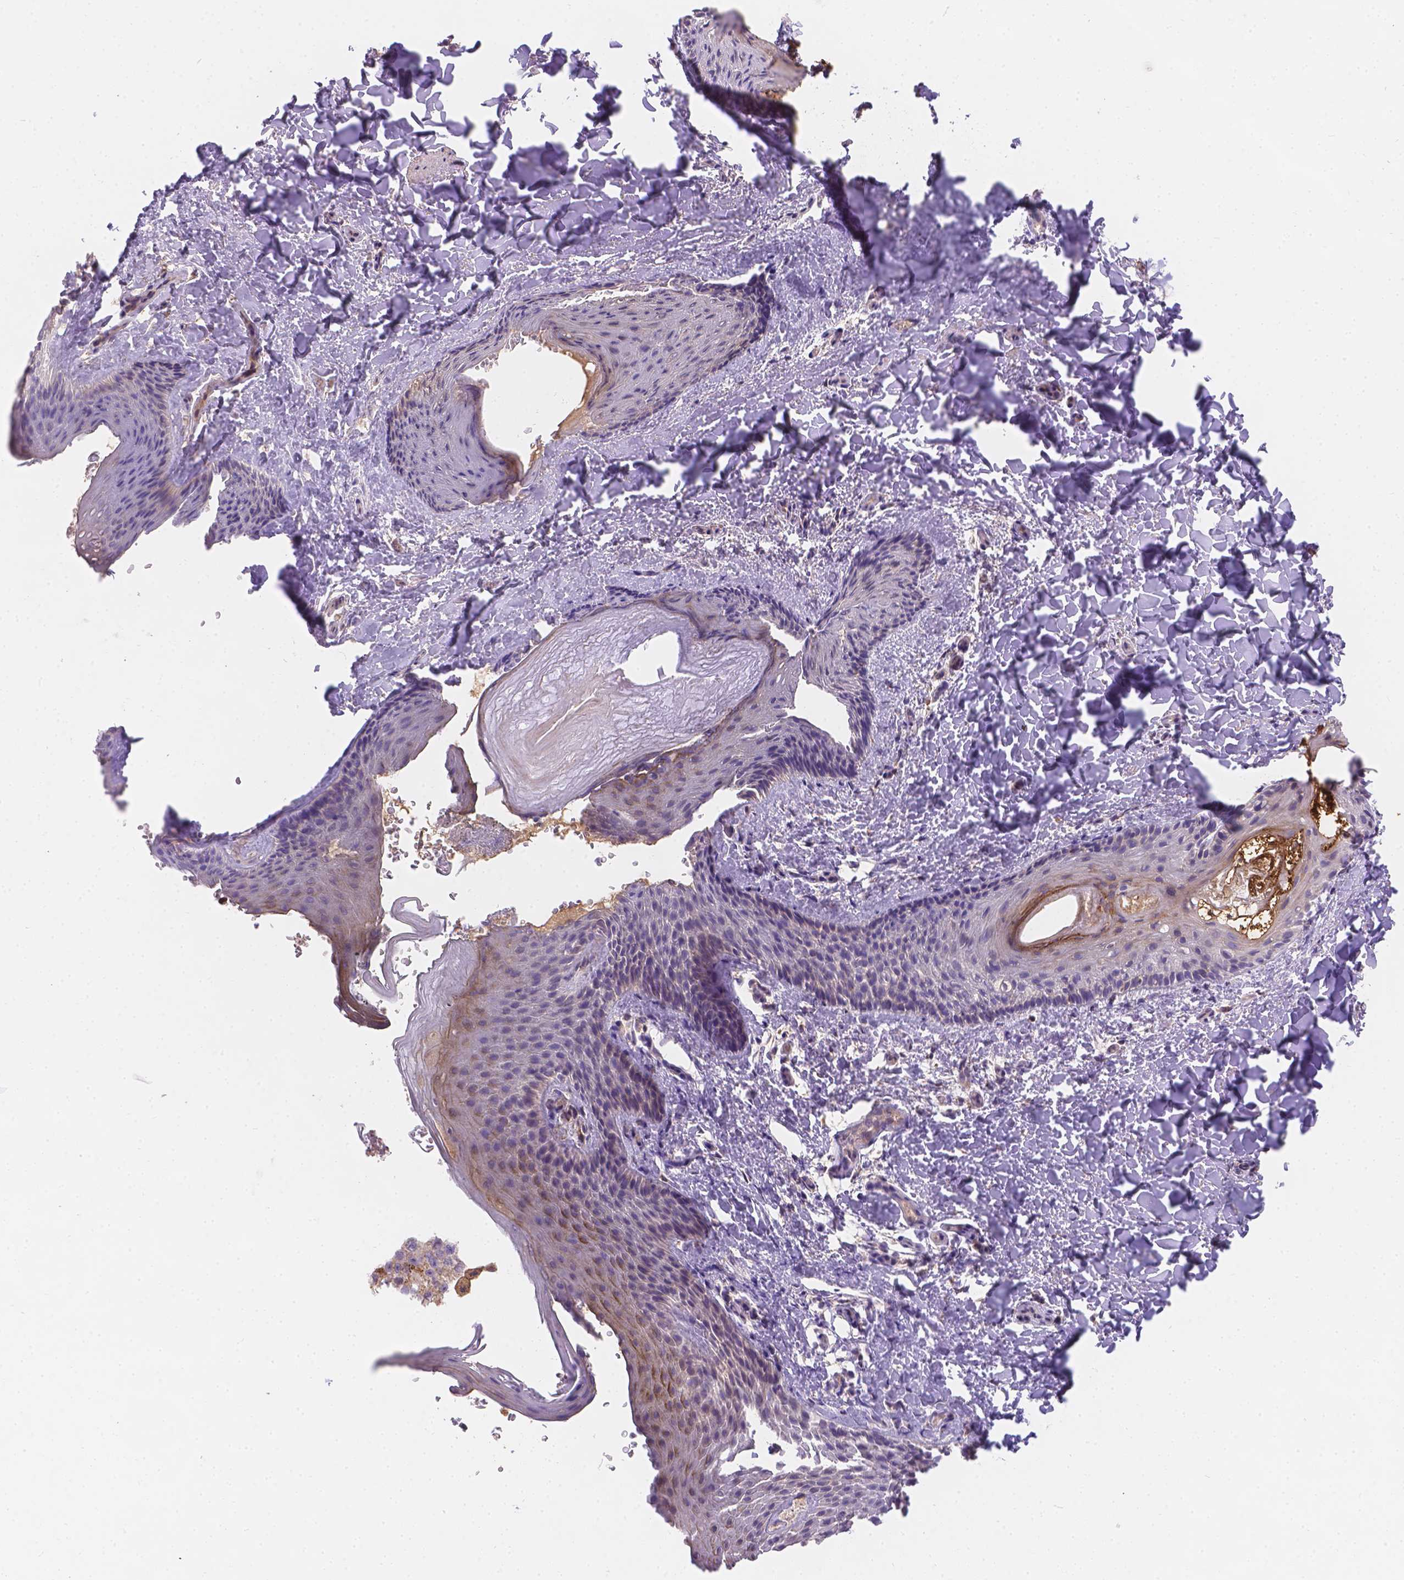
{"staining": {"intensity": "strong", "quantity": "<25%", "location": "cytoplasmic/membranous"}, "tissue": "skin", "cell_type": "Epidermal cells", "image_type": "normal", "snomed": [{"axis": "morphology", "description": "Normal tissue, NOS"}, {"axis": "topography", "description": "Anal"}], "caption": "Immunohistochemical staining of normal skin demonstrates medium levels of strong cytoplasmic/membranous positivity in about <25% of epidermal cells.", "gene": "CDK10", "patient": {"sex": "male", "age": 36}}